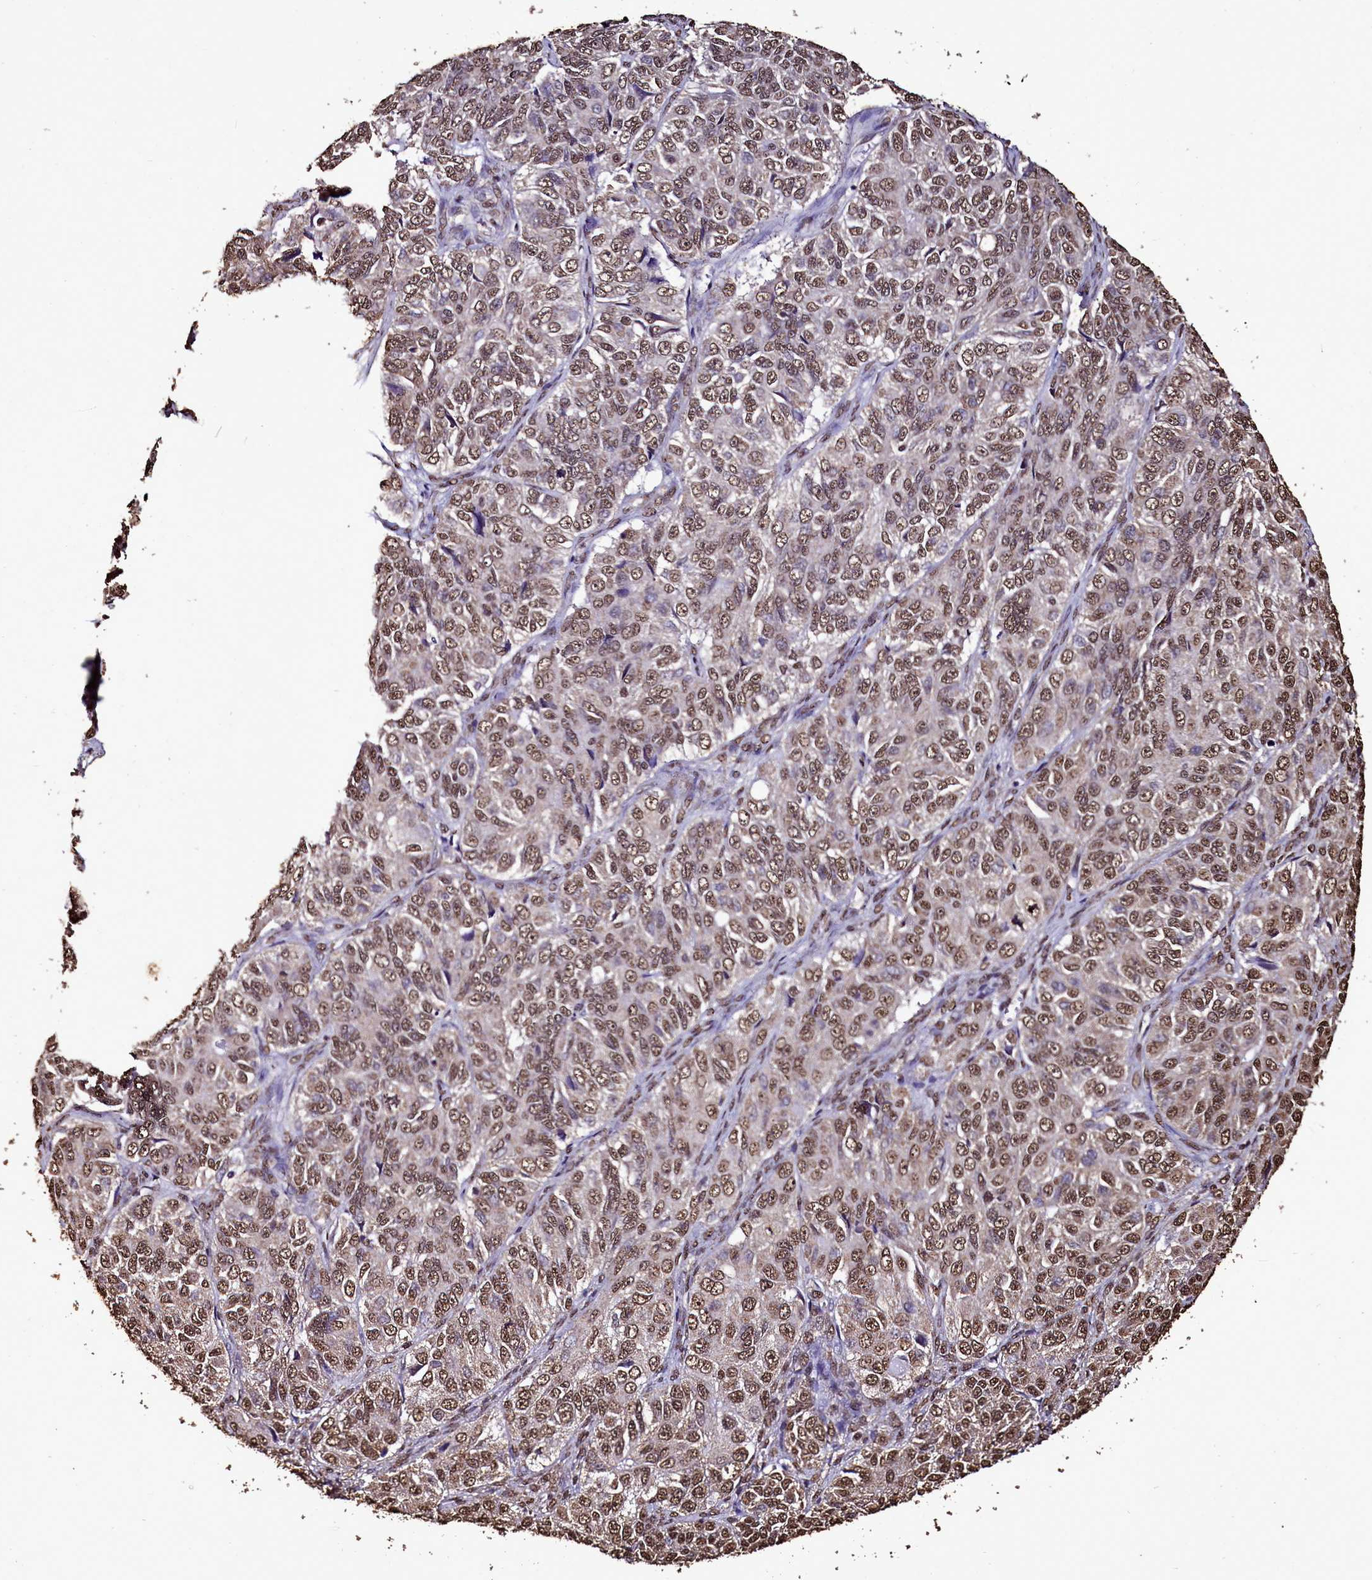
{"staining": {"intensity": "moderate", "quantity": ">75%", "location": "nuclear"}, "tissue": "ovarian cancer", "cell_type": "Tumor cells", "image_type": "cancer", "snomed": [{"axis": "morphology", "description": "Carcinoma, endometroid"}, {"axis": "topography", "description": "Ovary"}], "caption": "This micrograph reveals immunohistochemistry staining of ovarian cancer, with medium moderate nuclear staining in about >75% of tumor cells.", "gene": "TRIP6", "patient": {"sex": "female", "age": 51}}